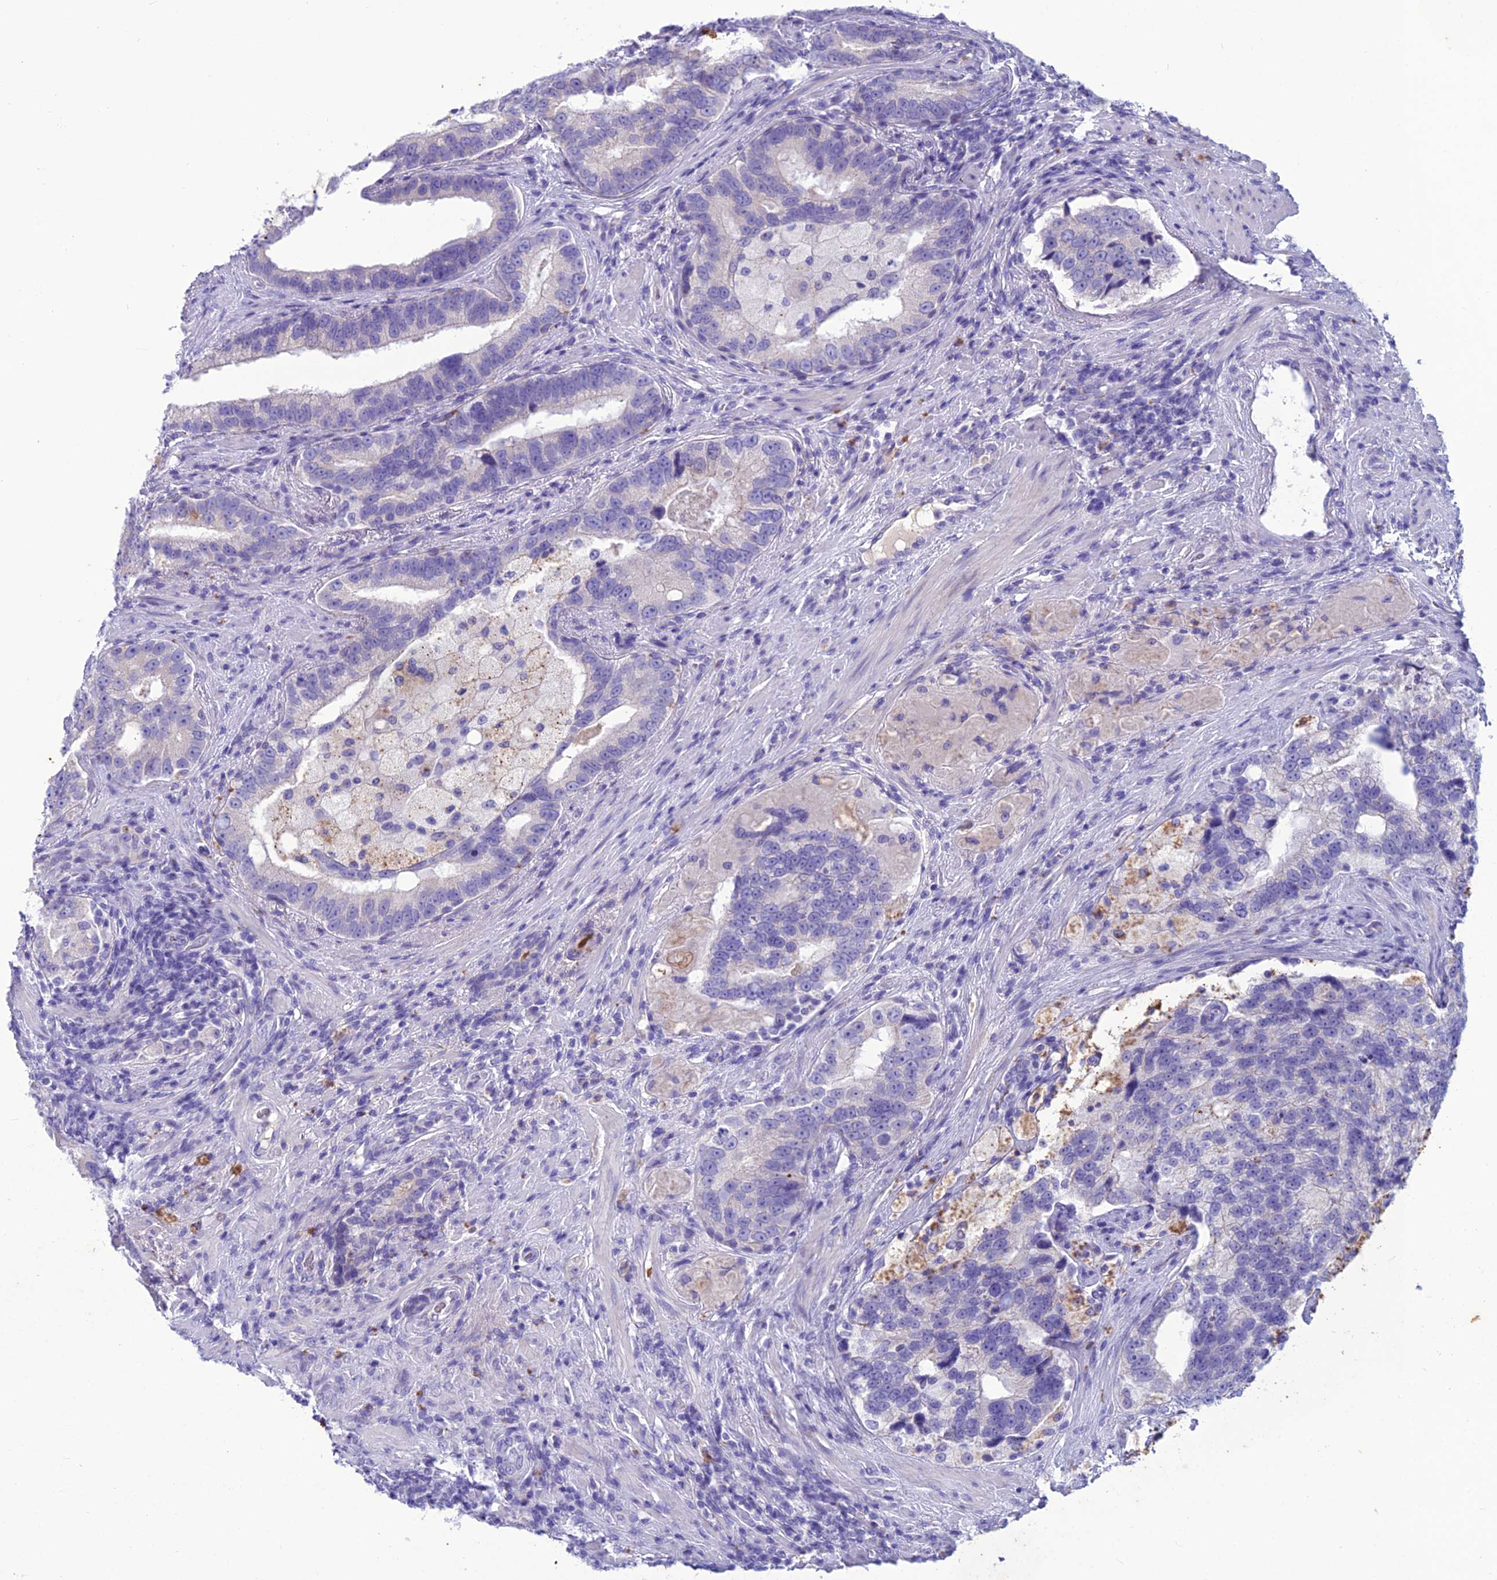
{"staining": {"intensity": "negative", "quantity": "none", "location": "none"}, "tissue": "prostate cancer", "cell_type": "Tumor cells", "image_type": "cancer", "snomed": [{"axis": "morphology", "description": "Adenocarcinoma, High grade"}, {"axis": "topography", "description": "Prostate"}], "caption": "Image shows no significant protein positivity in tumor cells of prostate high-grade adenocarcinoma.", "gene": "IFT172", "patient": {"sex": "male", "age": 70}}